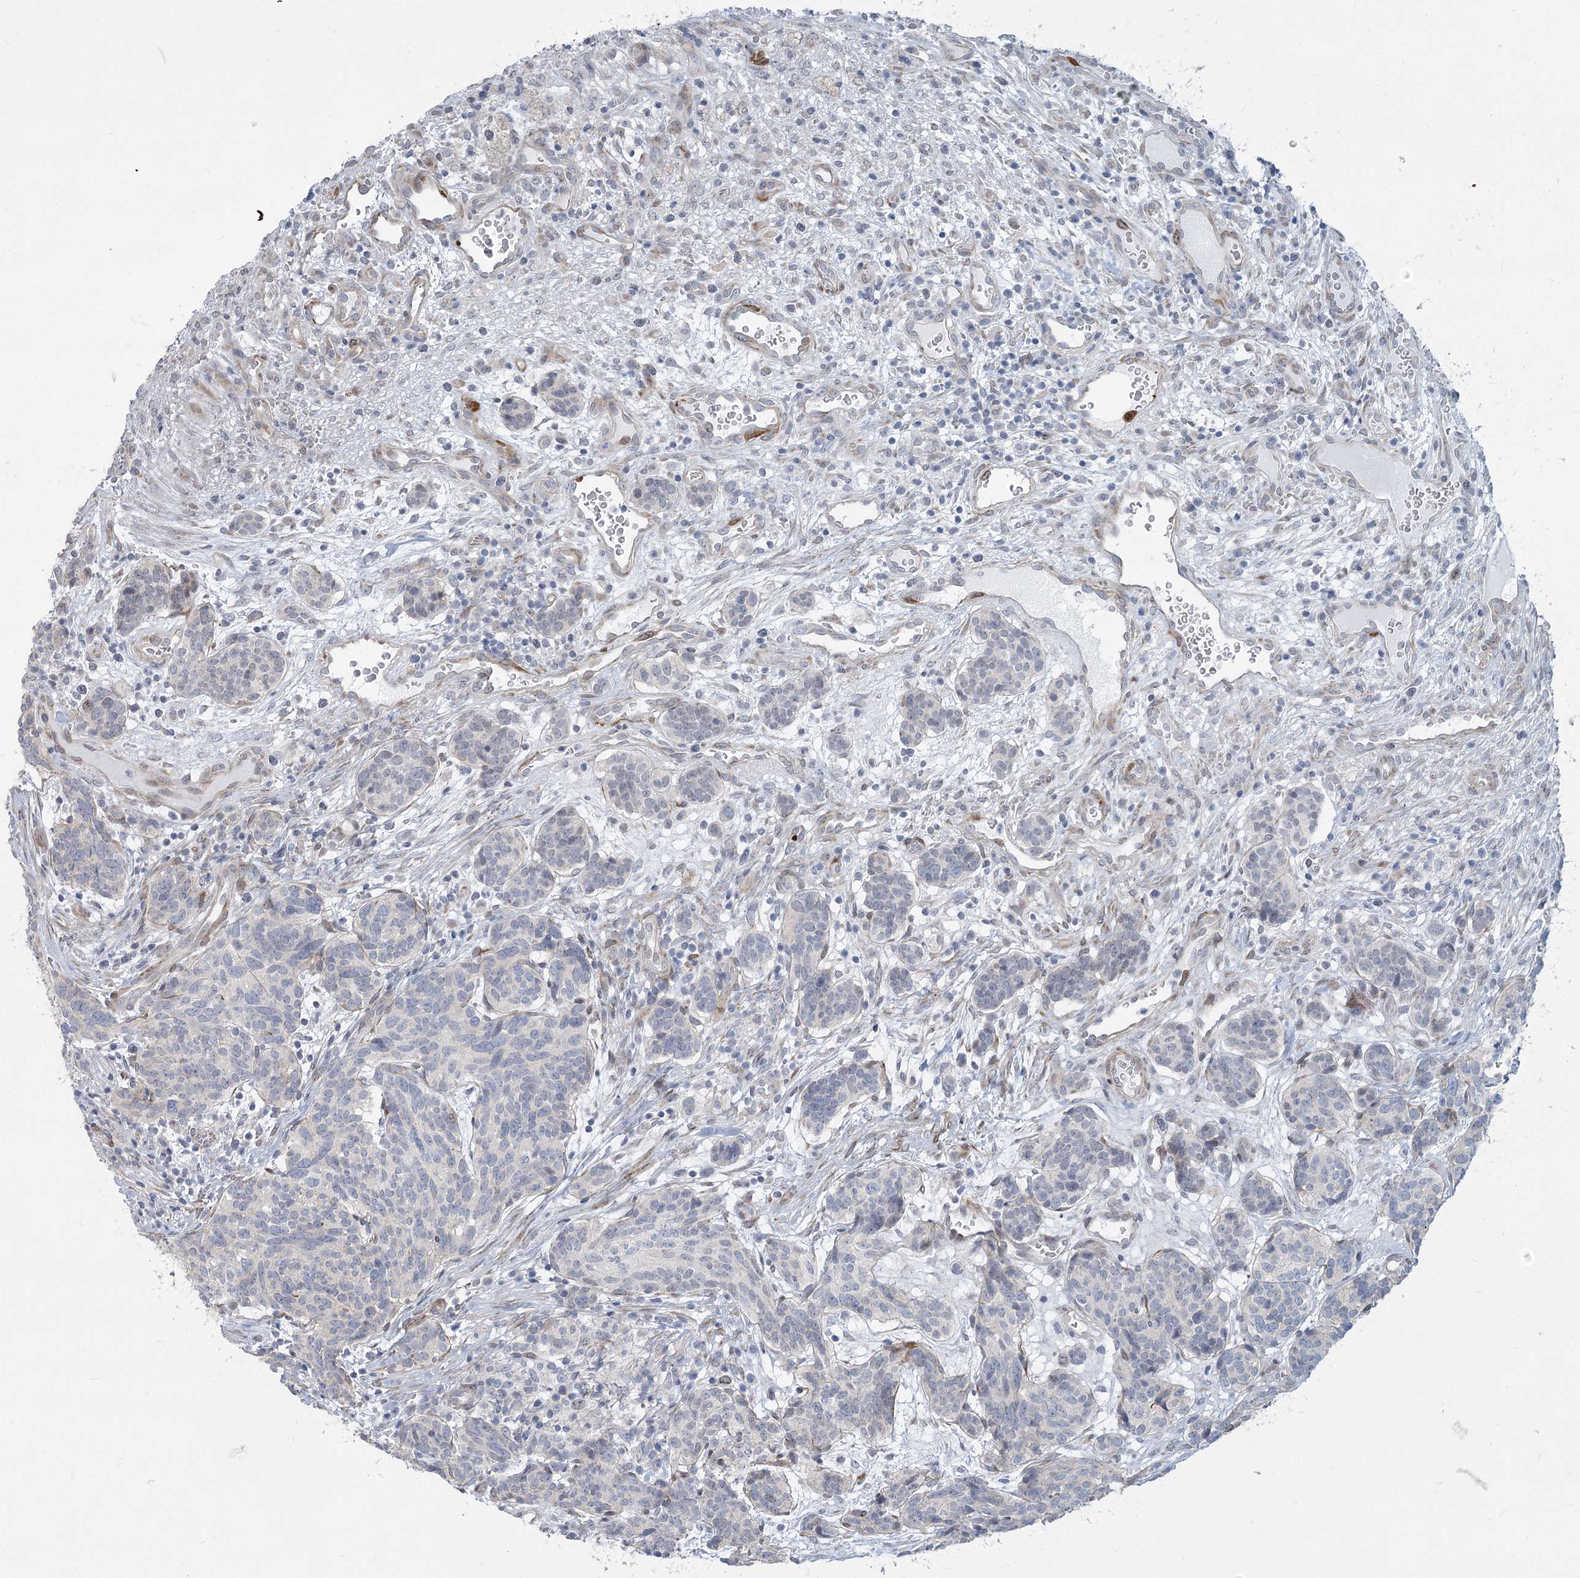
{"staining": {"intensity": "negative", "quantity": "none", "location": "none"}, "tissue": "carcinoid", "cell_type": "Tumor cells", "image_type": "cancer", "snomed": [{"axis": "morphology", "description": "Carcinoid, malignant, NOS"}, {"axis": "topography", "description": "Lung"}], "caption": "This is a histopathology image of immunohistochemistry staining of carcinoid, which shows no staining in tumor cells.", "gene": "ABITRAM", "patient": {"sex": "female", "age": 46}}